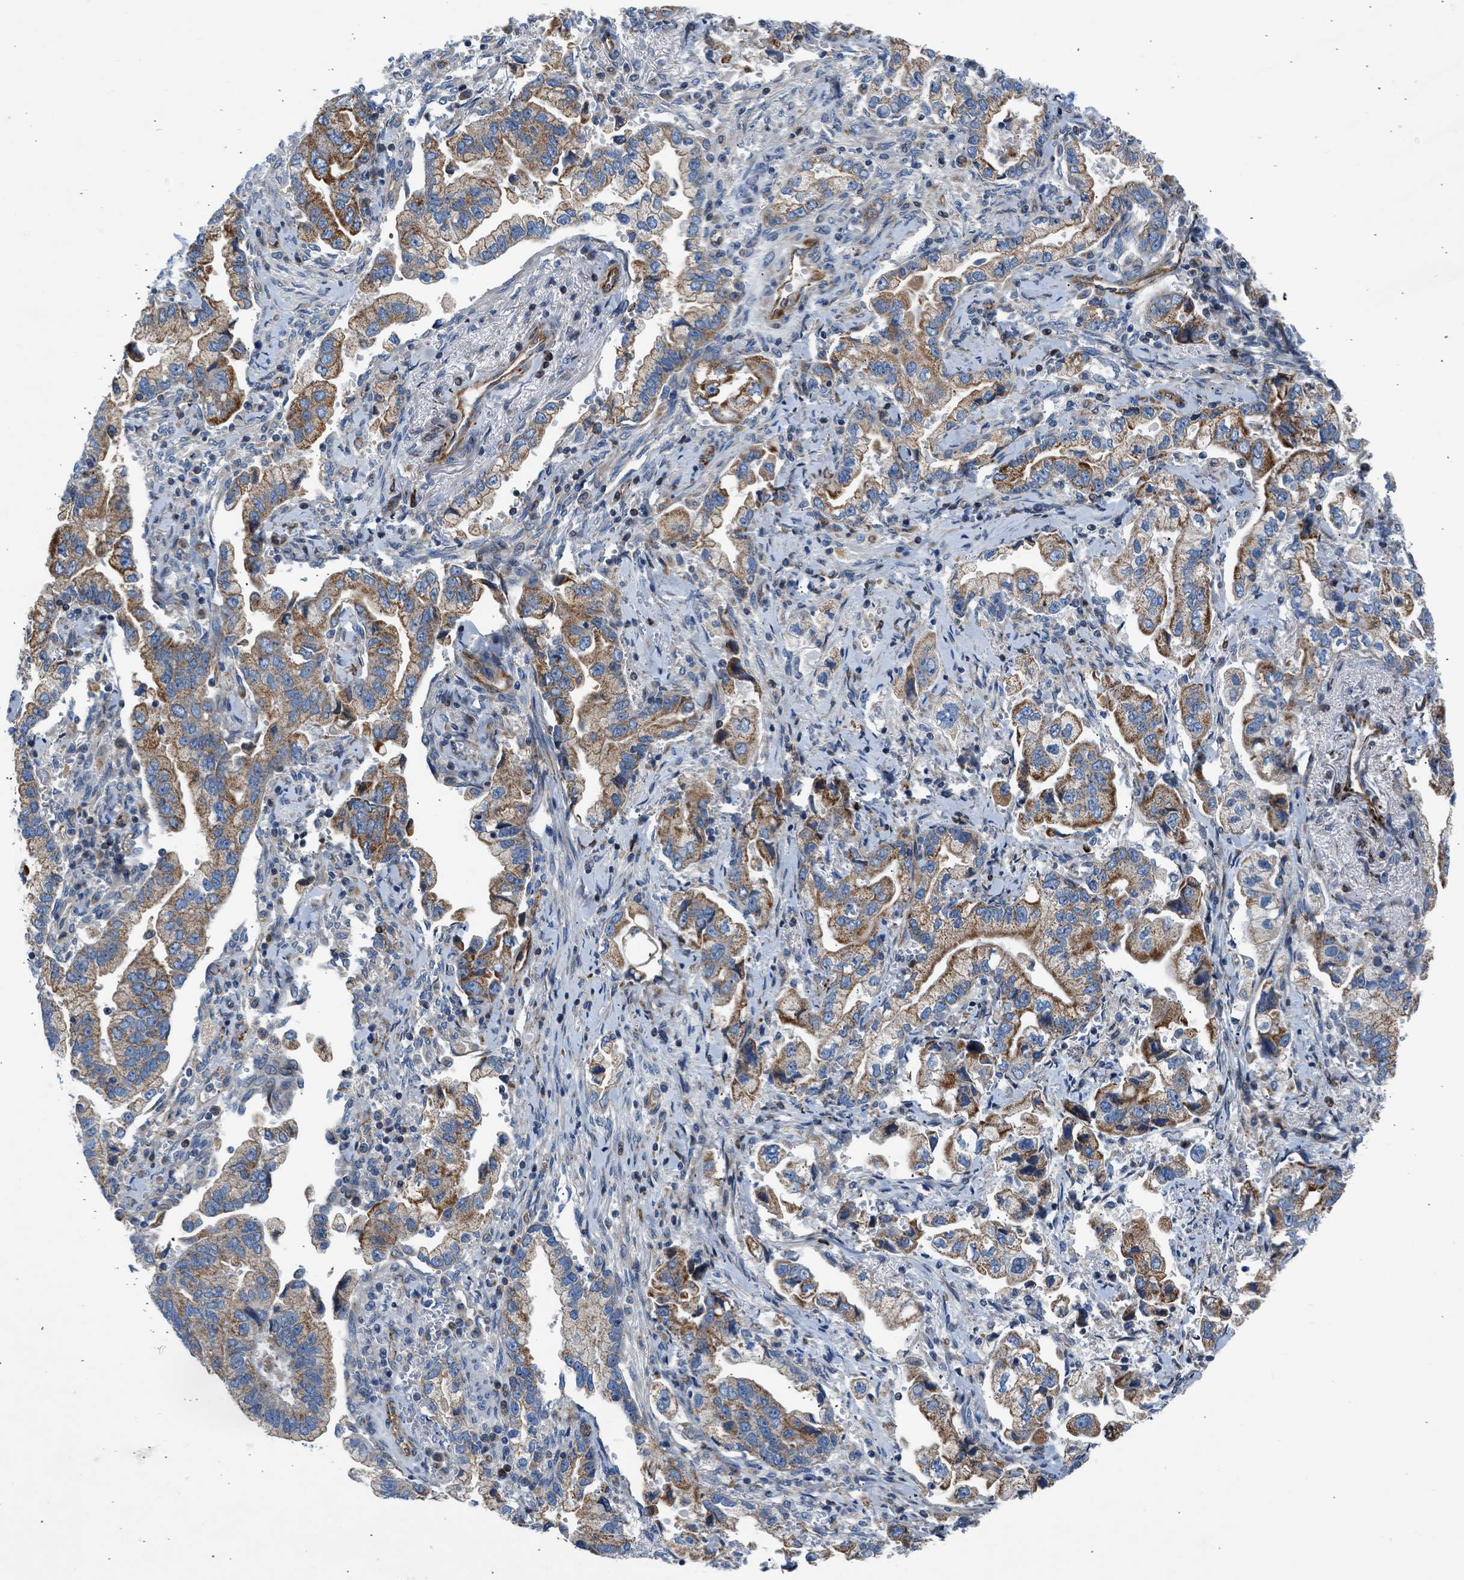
{"staining": {"intensity": "moderate", "quantity": ">75%", "location": "cytoplasmic/membranous"}, "tissue": "stomach cancer", "cell_type": "Tumor cells", "image_type": "cancer", "snomed": [{"axis": "morphology", "description": "Normal tissue, NOS"}, {"axis": "morphology", "description": "Adenocarcinoma, NOS"}, {"axis": "topography", "description": "Stomach"}], "caption": "Immunohistochemistry (IHC) (DAB (3,3'-diaminobenzidine)) staining of stomach cancer (adenocarcinoma) demonstrates moderate cytoplasmic/membranous protein positivity in about >75% of tumor cells. (brown staining indicates protein expression, while blue staining denotes nuclei).", "gene": "ULK4", "patient": {"sex": "male", "age": 62}}